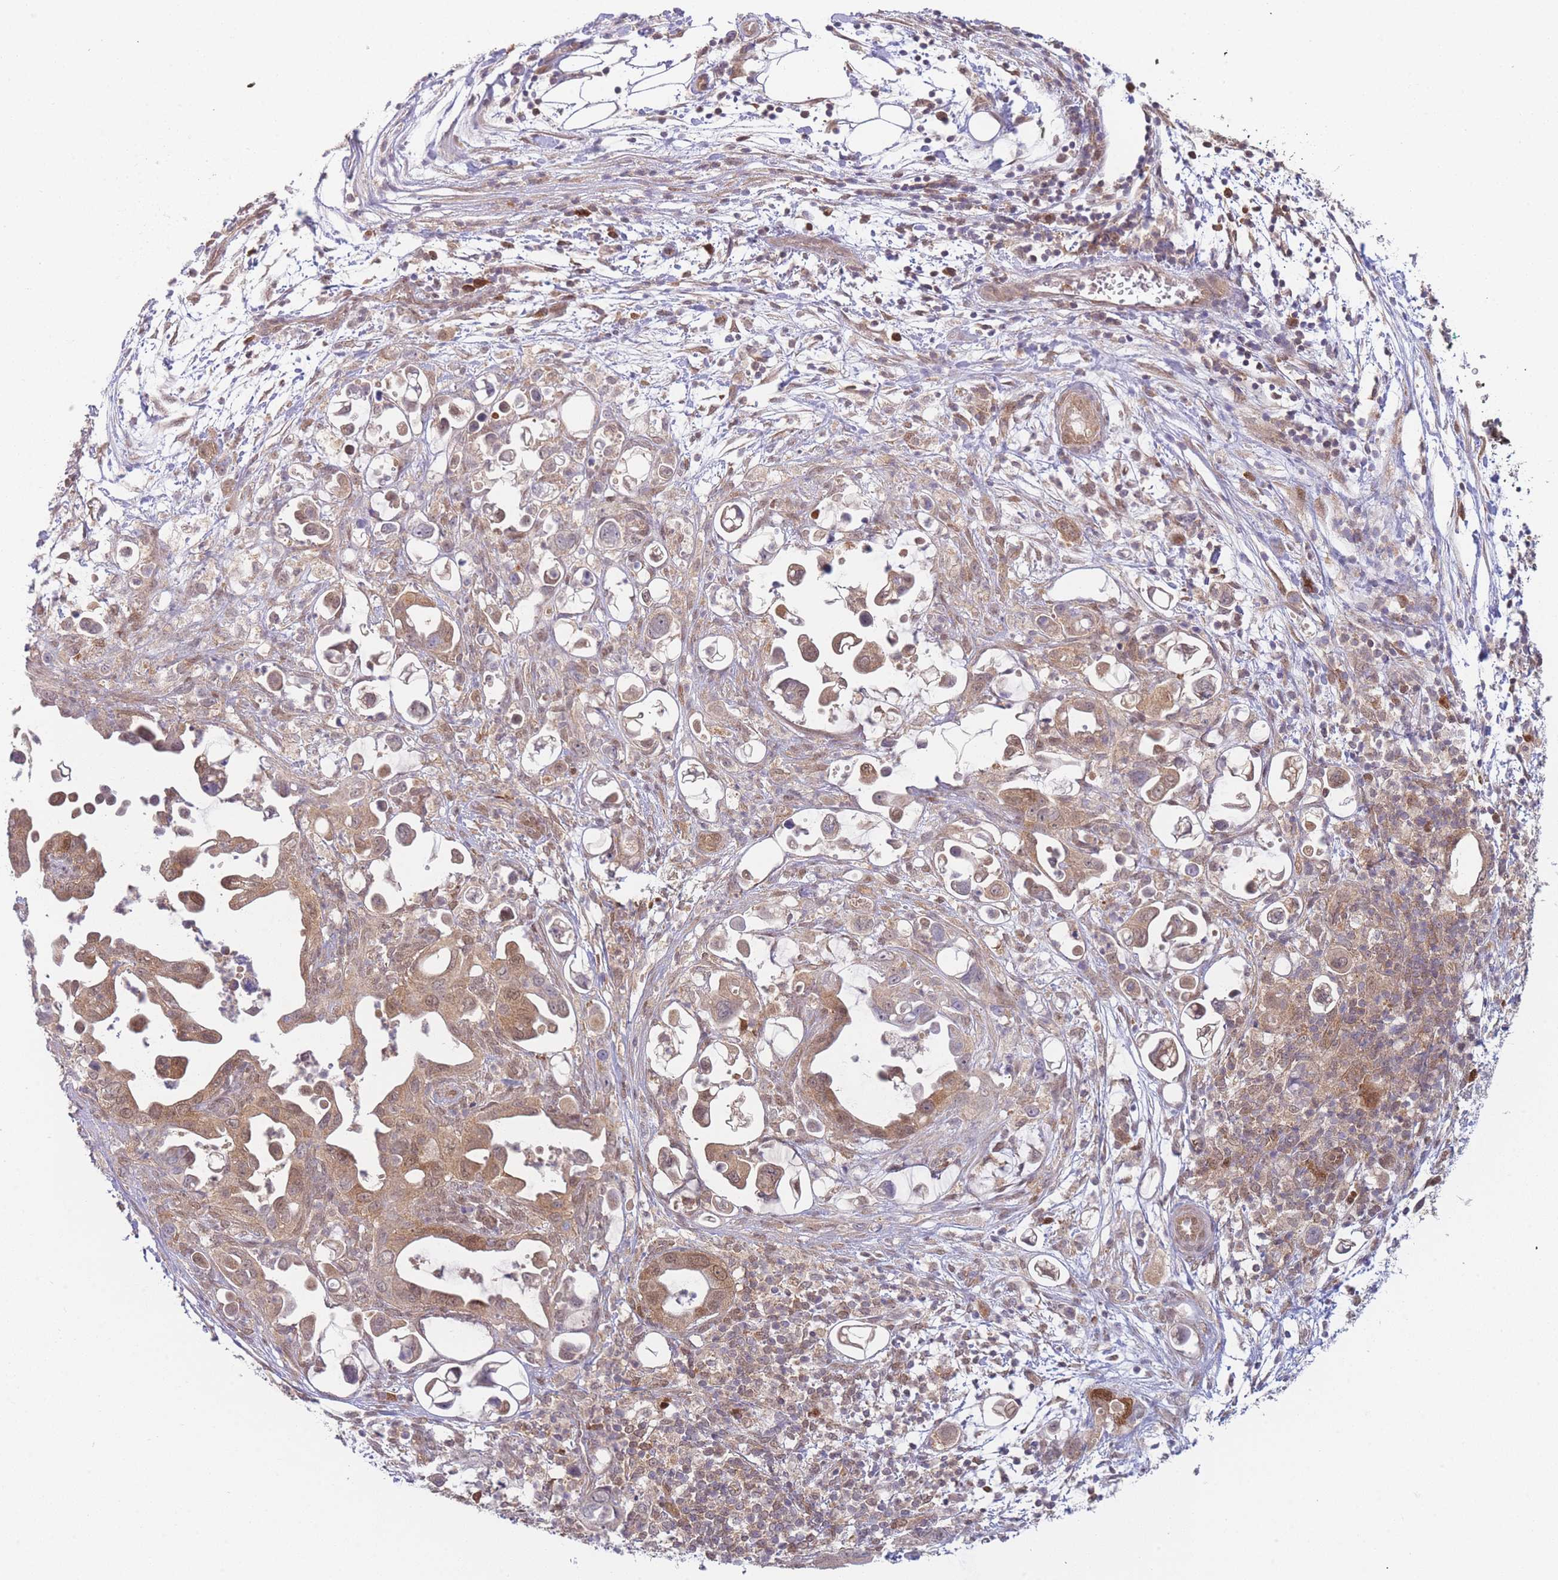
{"staining": {"intensity": "moderate", "quantity": ">75%", "location": "cytoplasmic/membranous,nuclear"}, "tissue": "pancreatic cancer", "cell_type": "Tumor cells", "image_type": "cancer", "snomed": [{"axis": "morphology", "description": "Adenocarcinoma, NOS"}, {"axis": "topography", "description": "Pancreas"}], "caption": "This micrograph demonstrates immunohistochemistry (IHC) staining of human pancreatic adenocarcinoma, with medium moderate cytoplasmic/membranous and nuclear staining in about >75% of tumor cells.", "gene": "MRI1", "patient": {"sex": "male", "age": 61}}